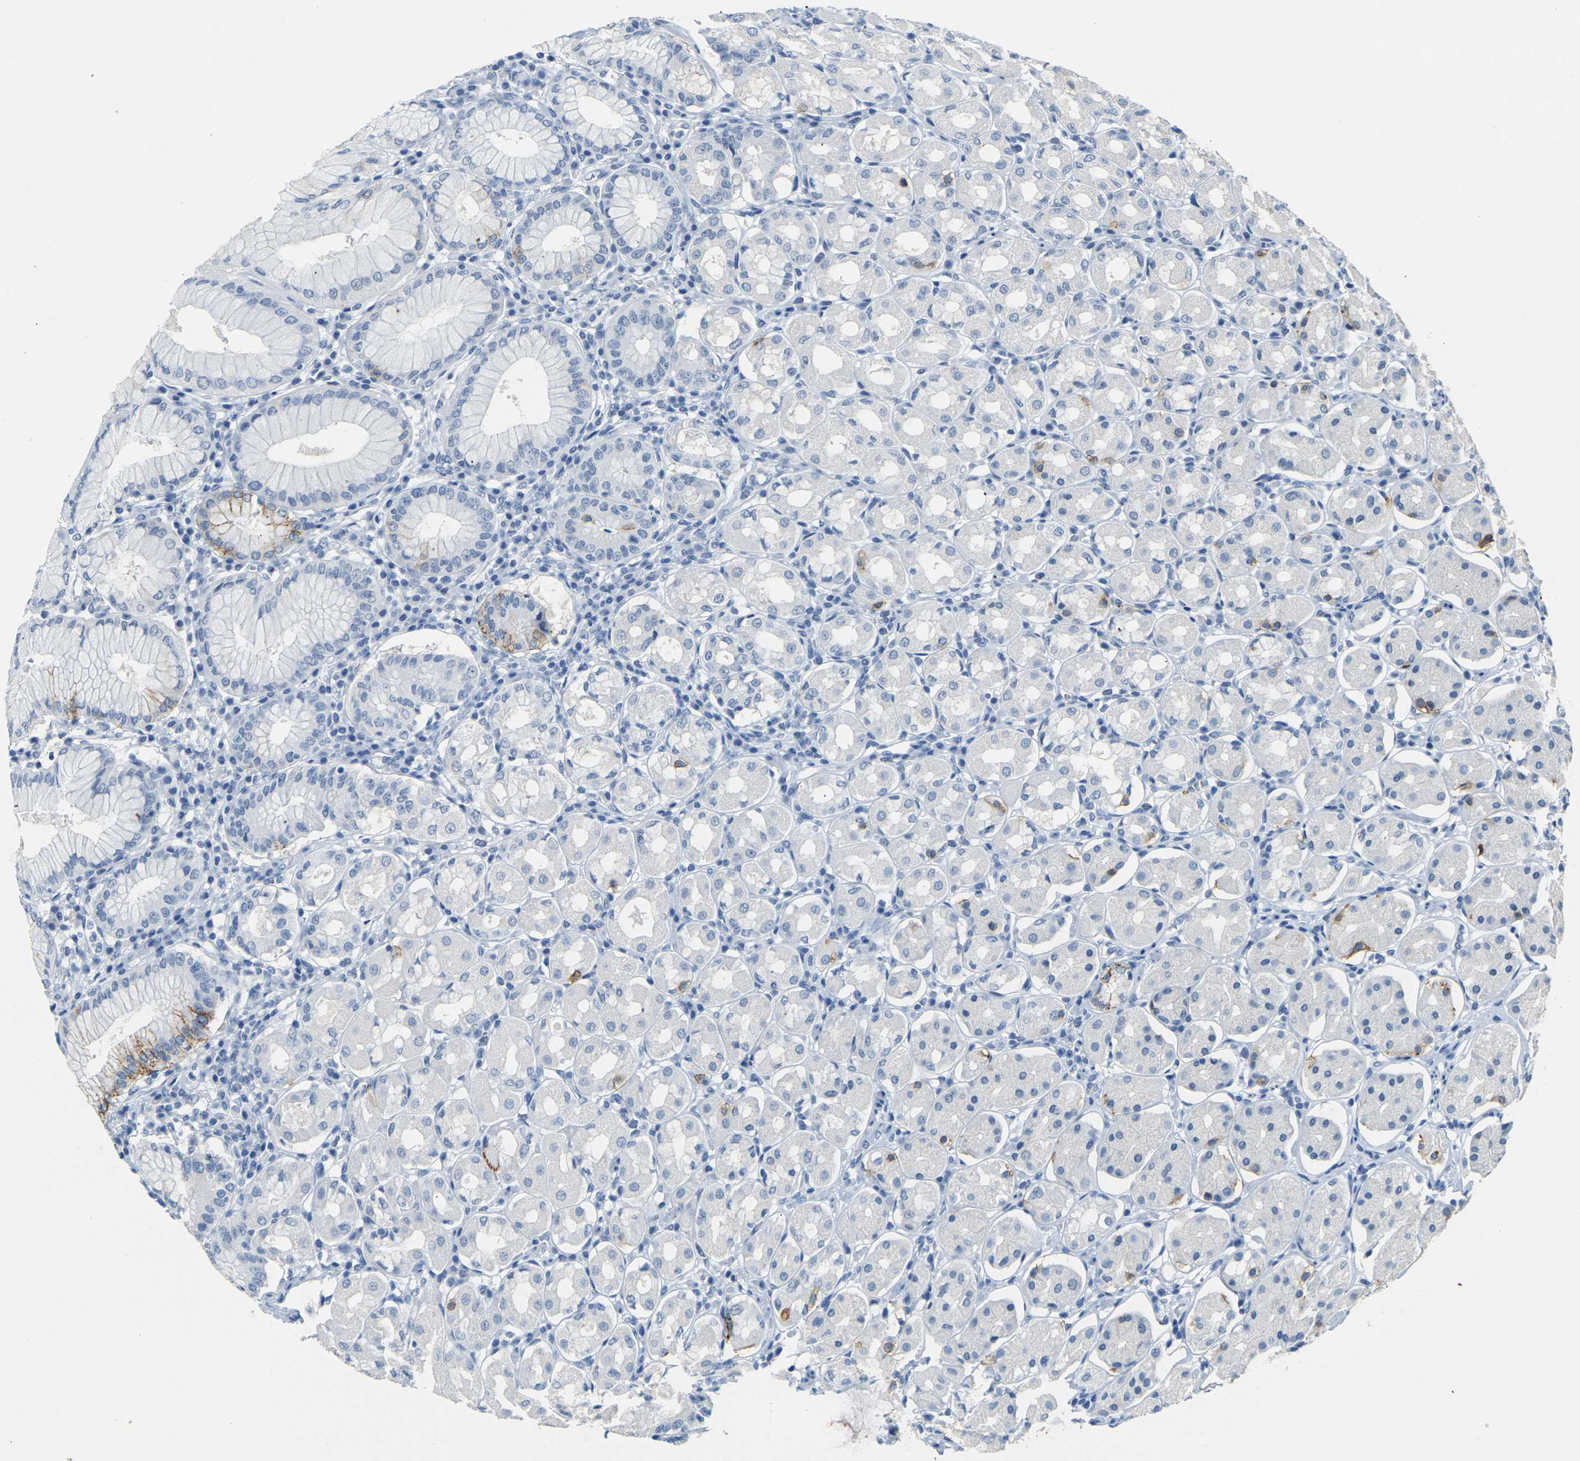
{"staining": {"intensity": "moderate", "quantity": "<25%", "location": "cytoplasmic/membranous"}, "tissue": "stomach", "cell_type": "Glandular cells", "image_type": "normal", "snomed": [{"axis": "morphology", "description": "Normal tissue, NOS"}, {"axis": "topography", "description": "Stomach"}, {"axis": "topography", "description": "Stomach, lower"}], "caption": "Moderate cytoplasmic/membranous staining for a protein is identified in about <25% of glandular cells of normal stomach using immunohistochemistry.", "gene": "CLDN7", "patient": {"sex": "female", "age": 56}}